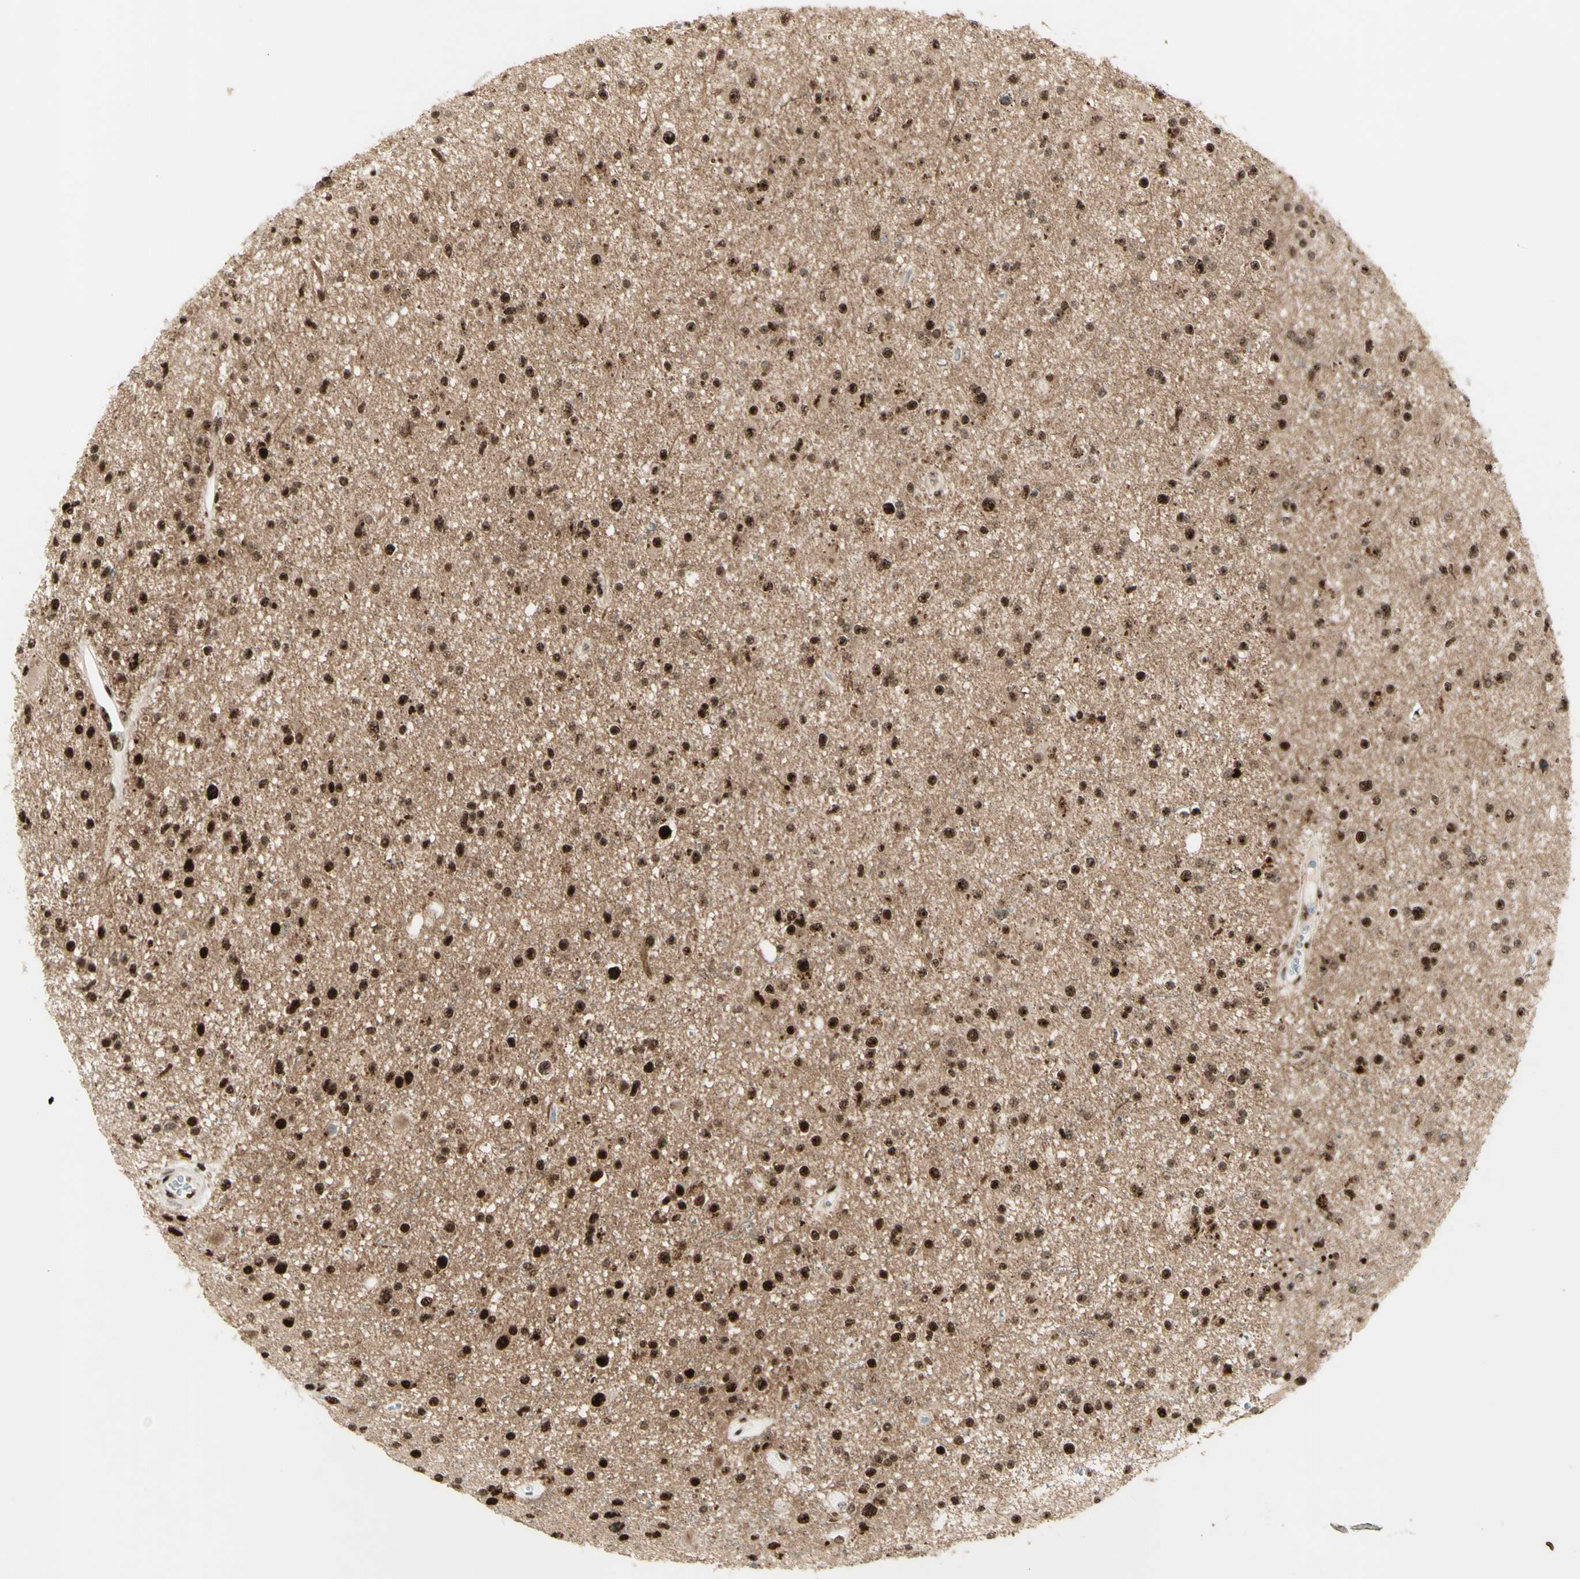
{"staining": {"intensity": "strong", "quantity": ">75%", "location": "nuclear"}, "tissue": "glioma", "cell_type": "Tumor cells", "image_type": "cancer", "snomed": [{"axis": "morphology", "description": "Glioma, malignant, High grade"}, {"axis": "topography", "description": "Brain"}], "caption": "Immunohistochemistry (IHC) histopathology image of neoplastic tissue: malignant glioma (high-grade) stained using immunohistochemistry exhibits high levels of strong protein expression localized specifically in the nuclear of tumor cells, appearing as a nuclear brown color.", "gene": "DHX9", "patient": {"sex": "male", "age": 33}}